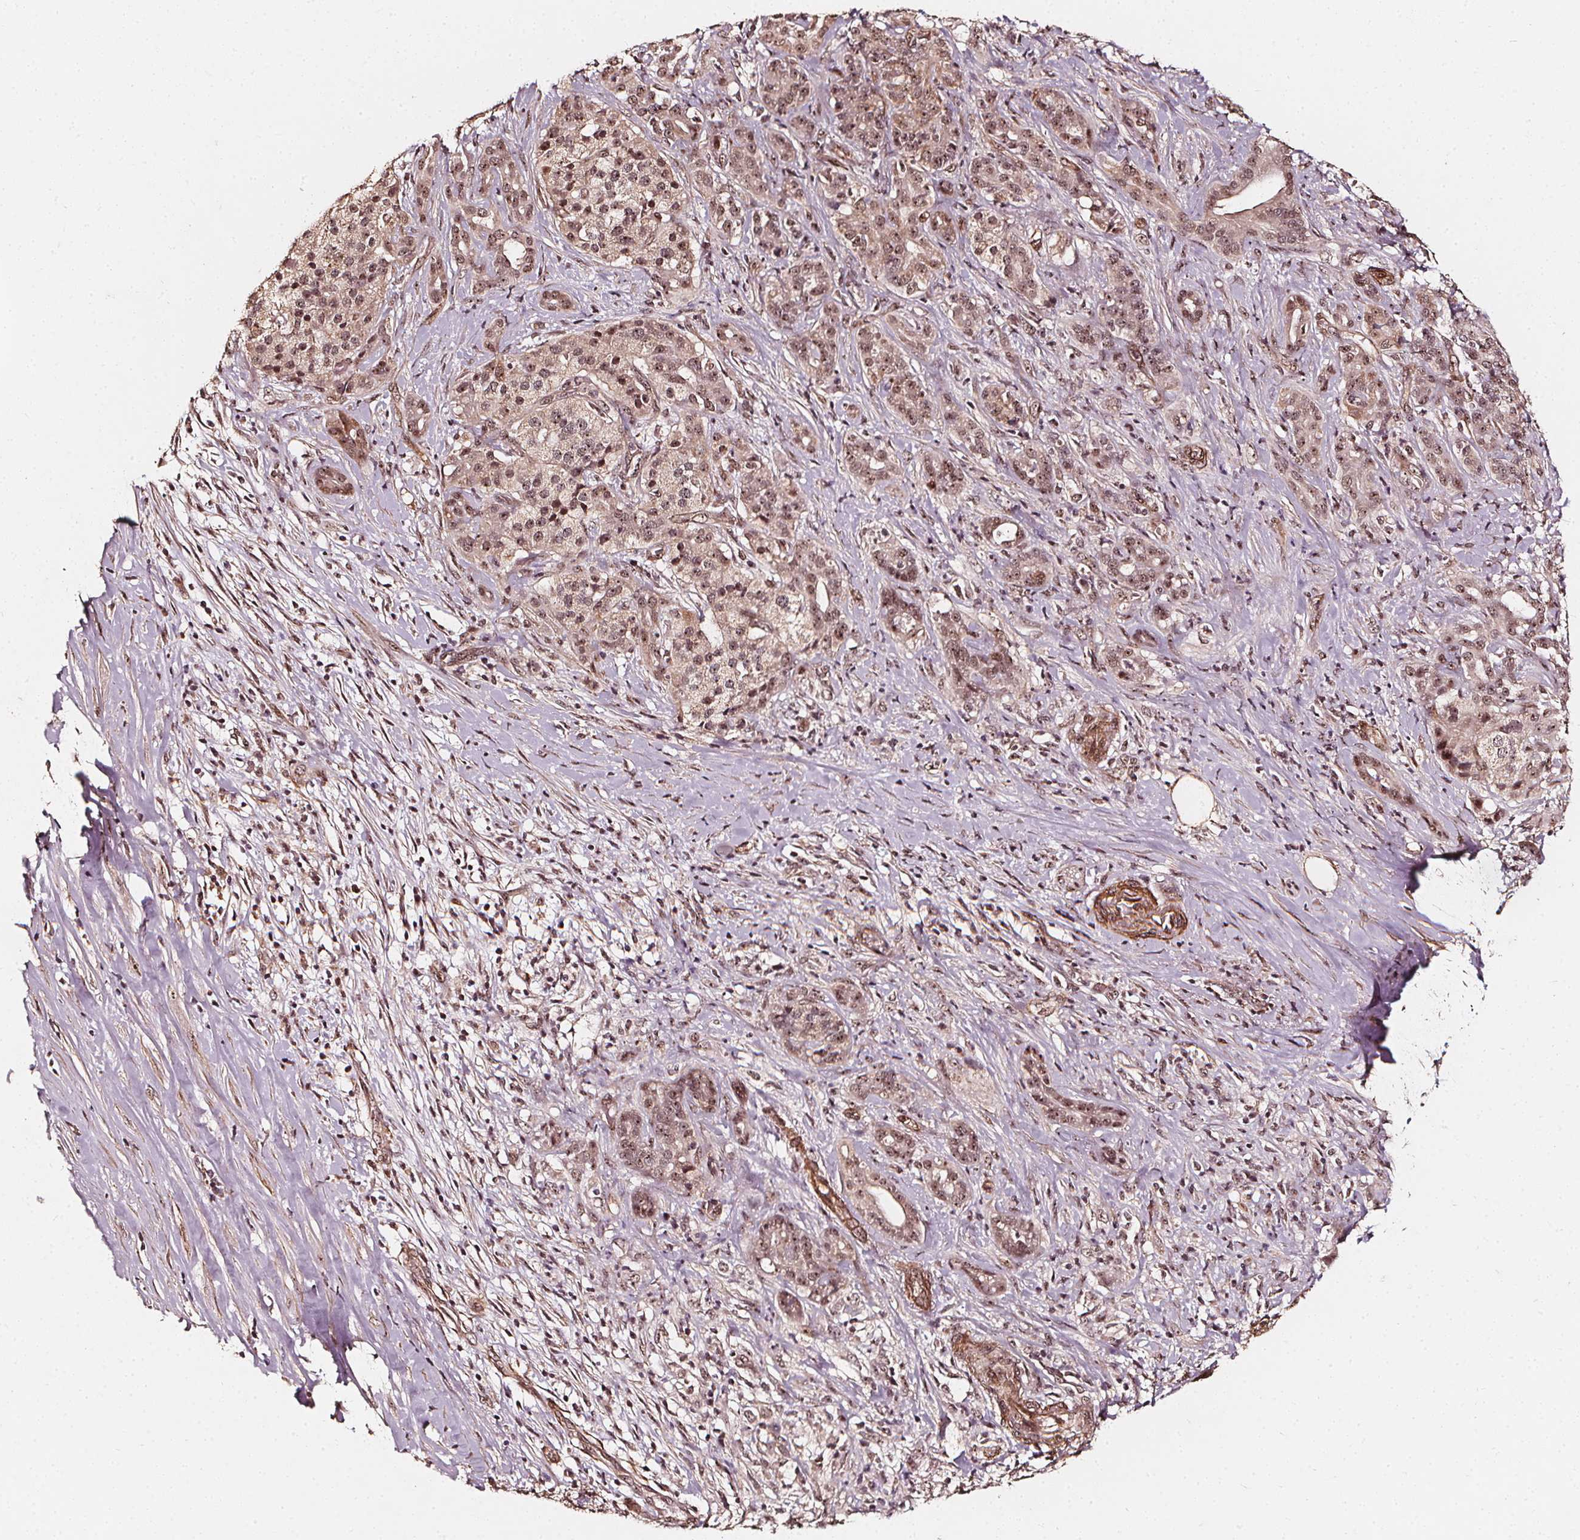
{"staining": {"intensity": "moderate", "quantity": ">75%", "location": "nuclear"}, "tissue": "pancreatic cancer", "cell_type": "Tumor cells", "image_type": "cancer", "snomed": [{"axis": "morphology", "description": "Normal tissue, NOS"}, {"axis": "morphology", "description": "Inflammation, NOS"}, {"axis": "morphology", "description": "Adenocarcinoma, NOS"}, {"axis": "topography", "description": "Pancreas"}], "caption": "Brown immunohistochemical staining in human pancreatic adenocarcinoma demonstrates moderate nuclear positivity in about >75% of tumor cells.", "gene": "EXOSC9", "patient": {"sex": "male", "age": 57}}